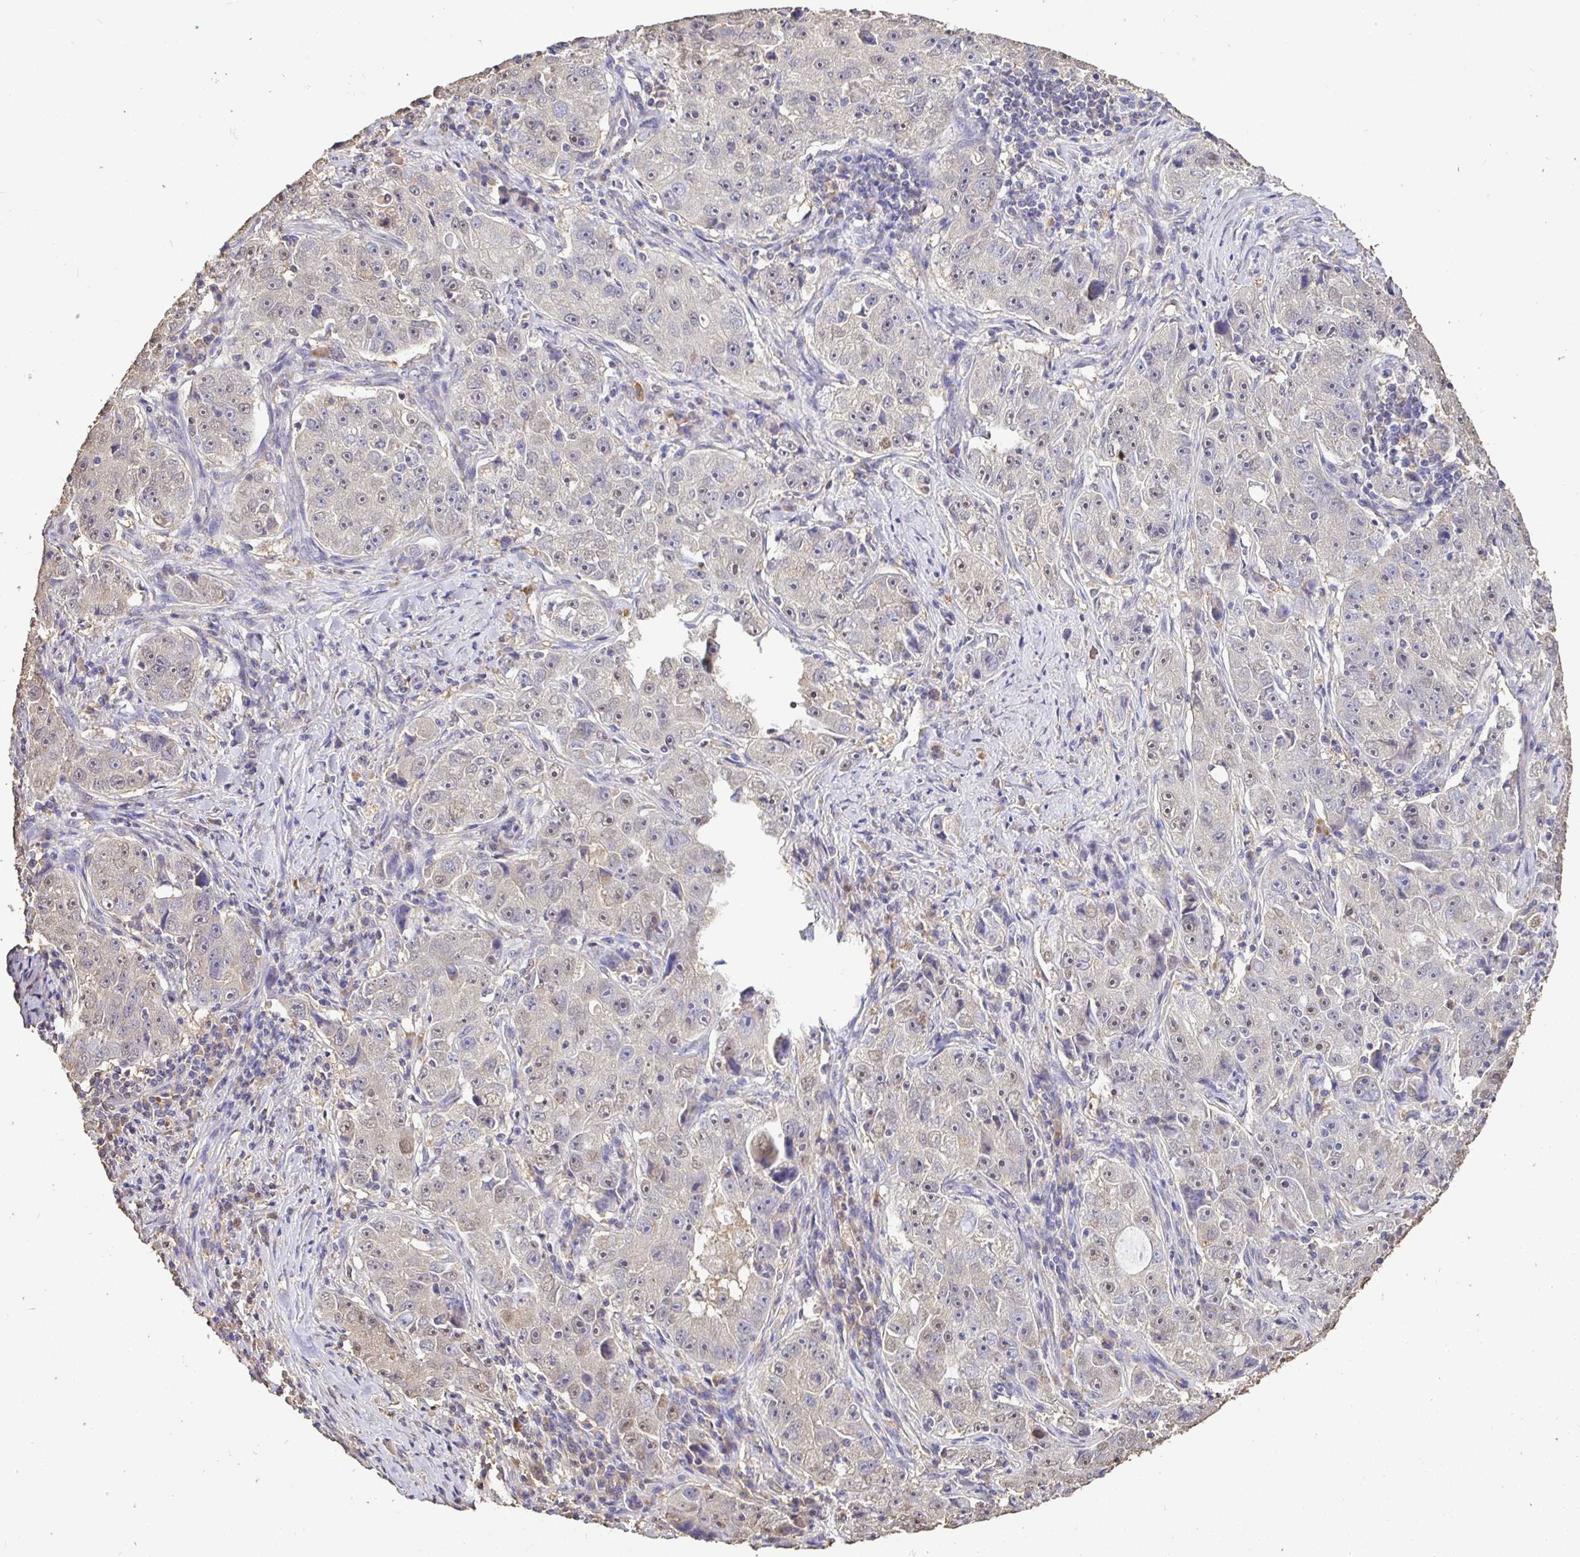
{"staining": {"intensity": "negative", "quantity": "none", "location": "none"}, "tissue": "lung cancer", "cell_type": "Tumor cells", "image_type": "cancer", "snomed": [{"axis": "morphology", "description": "Normal morphology"}, {"axis": "morphology", "description": "Adenocarcinoma, NOS"}, {"axis": "topography", "description": "Lymph node"}, {"axis": "topography", "description": "Lung"}], "caption": "Tumor cells are negative for protein expression in human lung adenocarcinoma.", "gene": "MAPK8IP3", "patient": {"sex": "female", "age": 57}}